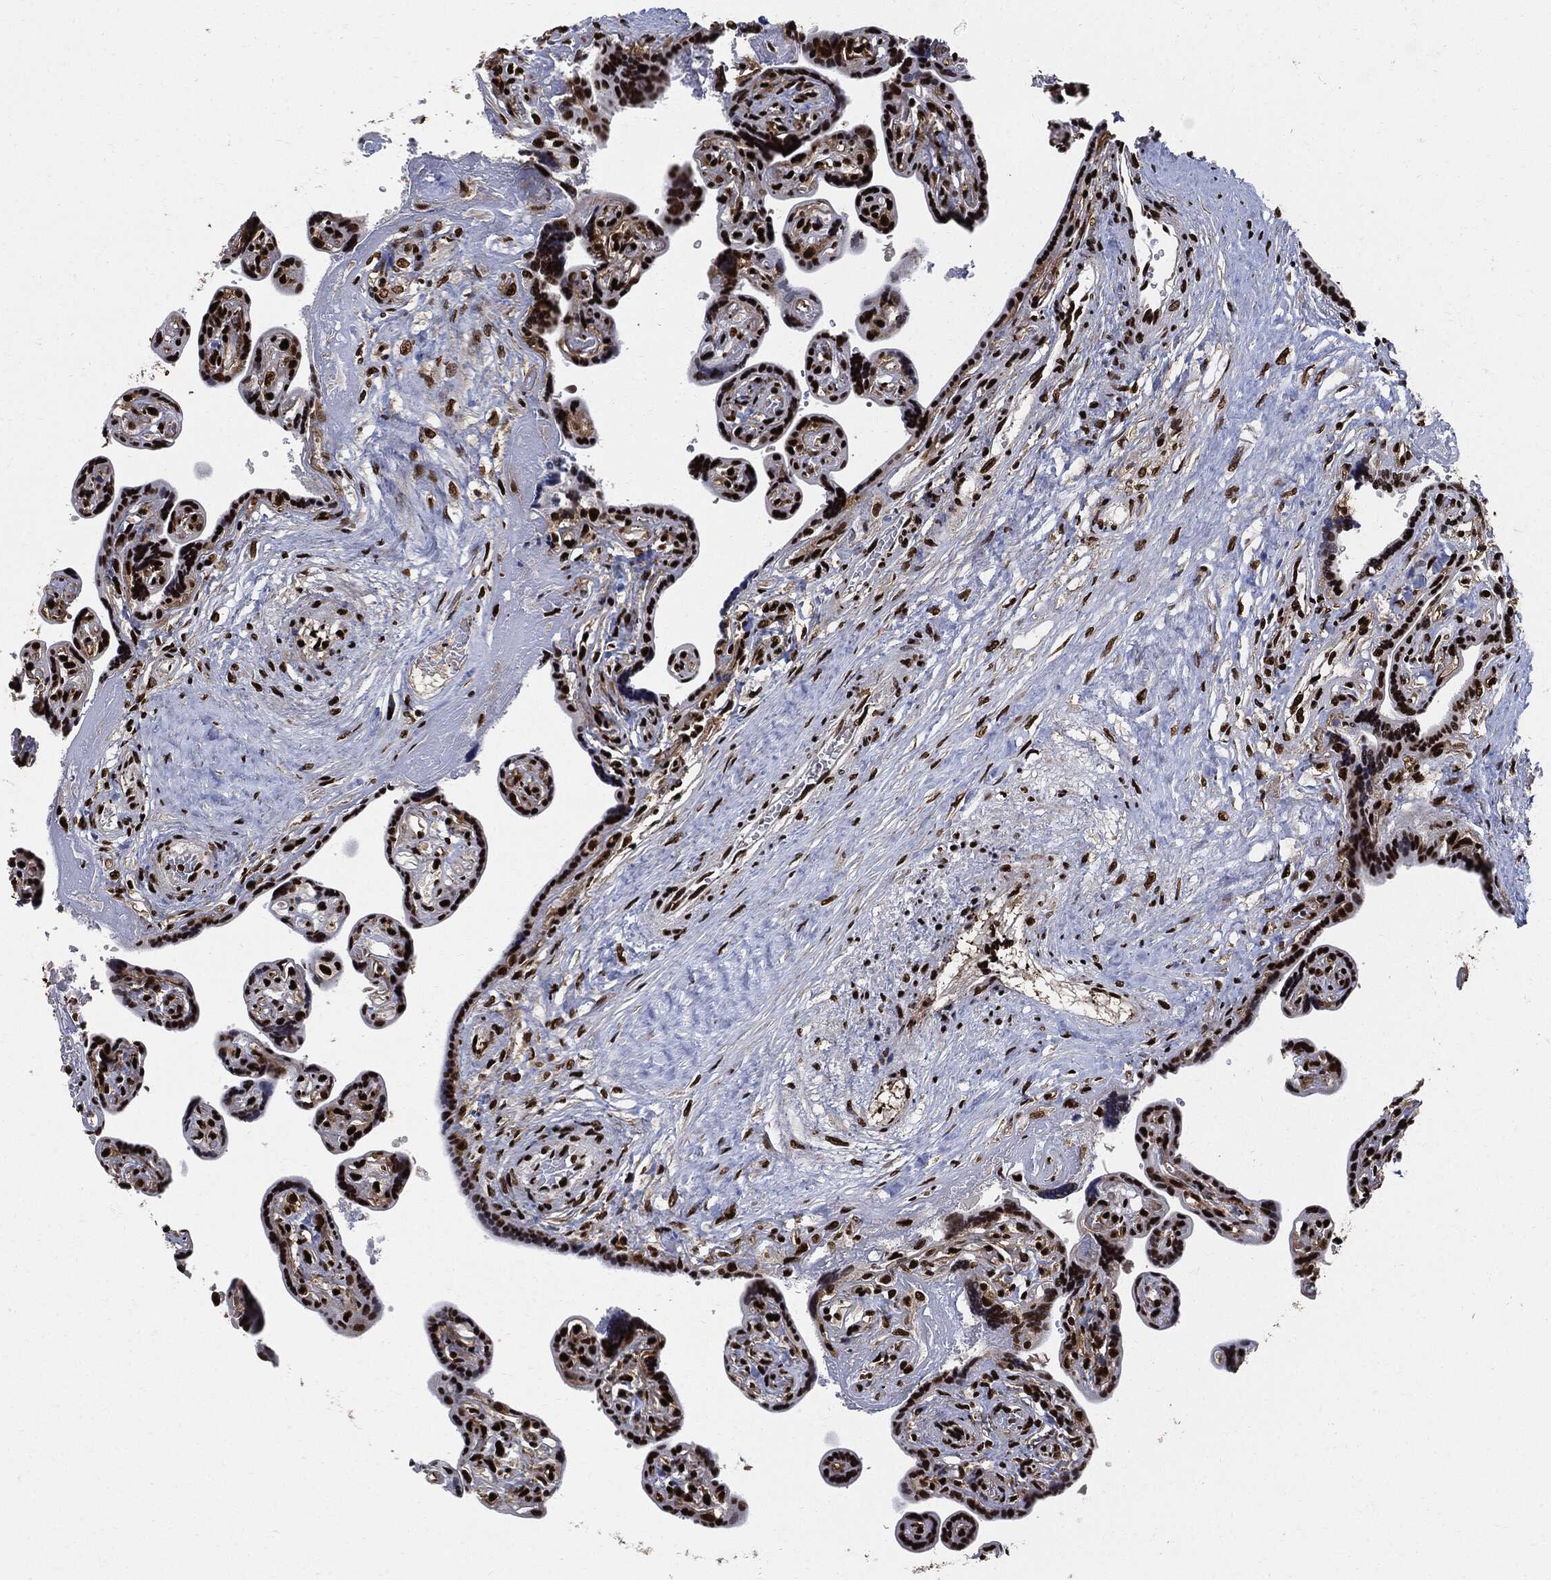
{"staining": {"intensity": "strong", "quantity": ">75%", "location": "nuclear"}, "tissue": "placenta", "cell_type": "Decidual cells", "image_type": "normal", "snomed": [{"axis": "morphology", "description": "Normal tissue, NOS"}, {"axis": "topography", "description": "Placenta"}], "caption": "Immunohistochemical staining of normal placenta demonstrates >75% levels of strong nuclear protein expression in about >75% of decidual cells. (IHC, brightfield microscopy, high magnification).", "gene": "RECQL", "patient": {"sex": "female", "age": 32}}